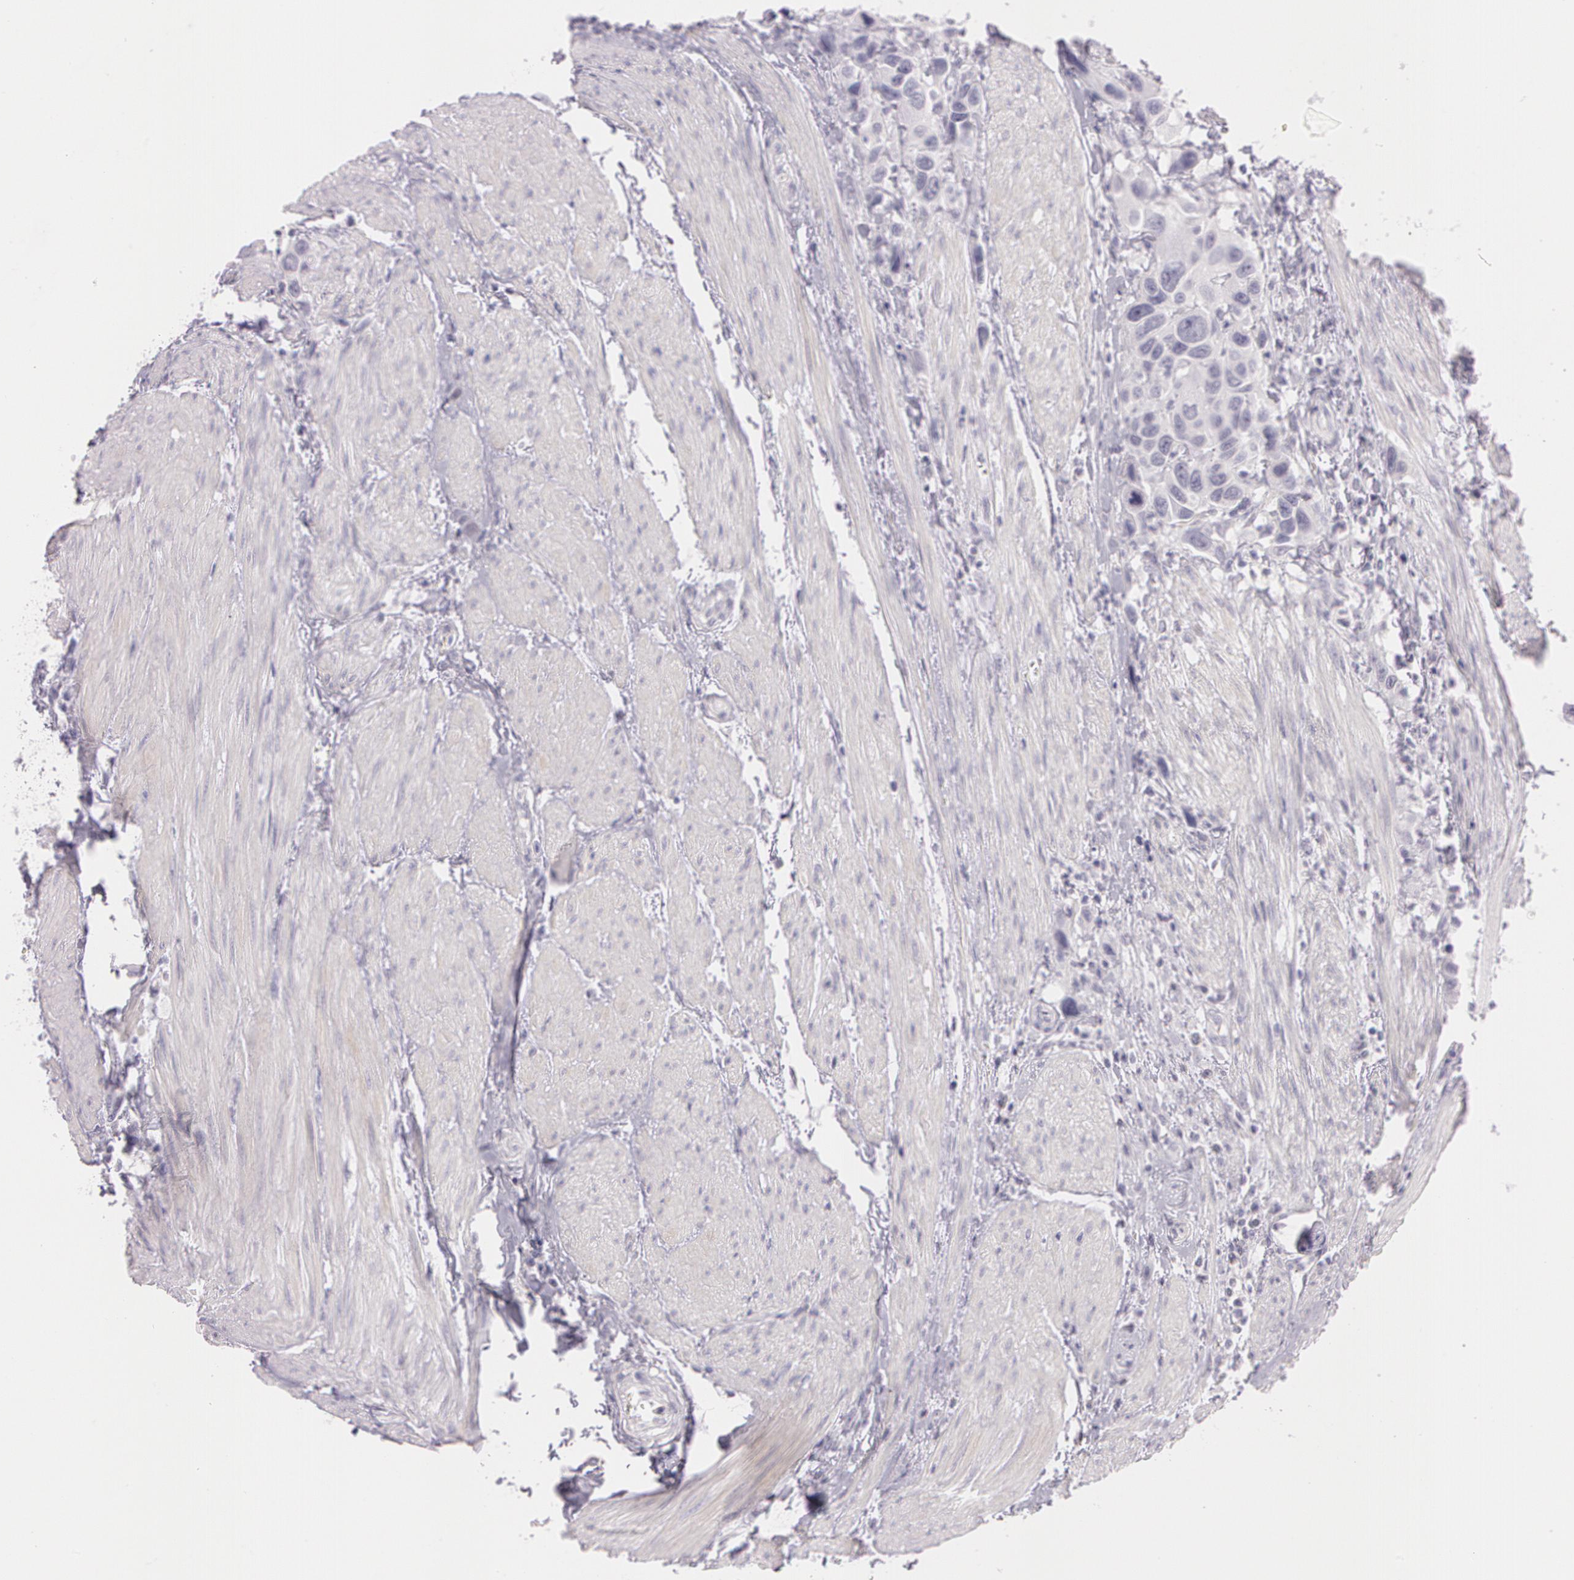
{"staining": {"intensity": "negative", "quantity": "none", "location": "none"}, "tissue": "urothelial cancer", "cell_type": "Tumor cells", "image_type": "cancer", "snomed": [{"axis": "morphology", "description": "Urothelial carcinoma, High grade"}, {"axis": "topography", "description": "Urinary bladder"}], "caption": "Protein analysis of high-grade urothelial carcinoma shows no significant expression in tumor cells. Brightfield microscopy of IHC stained with DAB (brown) and hematoxylin (blue), captured at high magnification.", "gene": "OTC", "patient": {"sex": "male", "age": 66}}